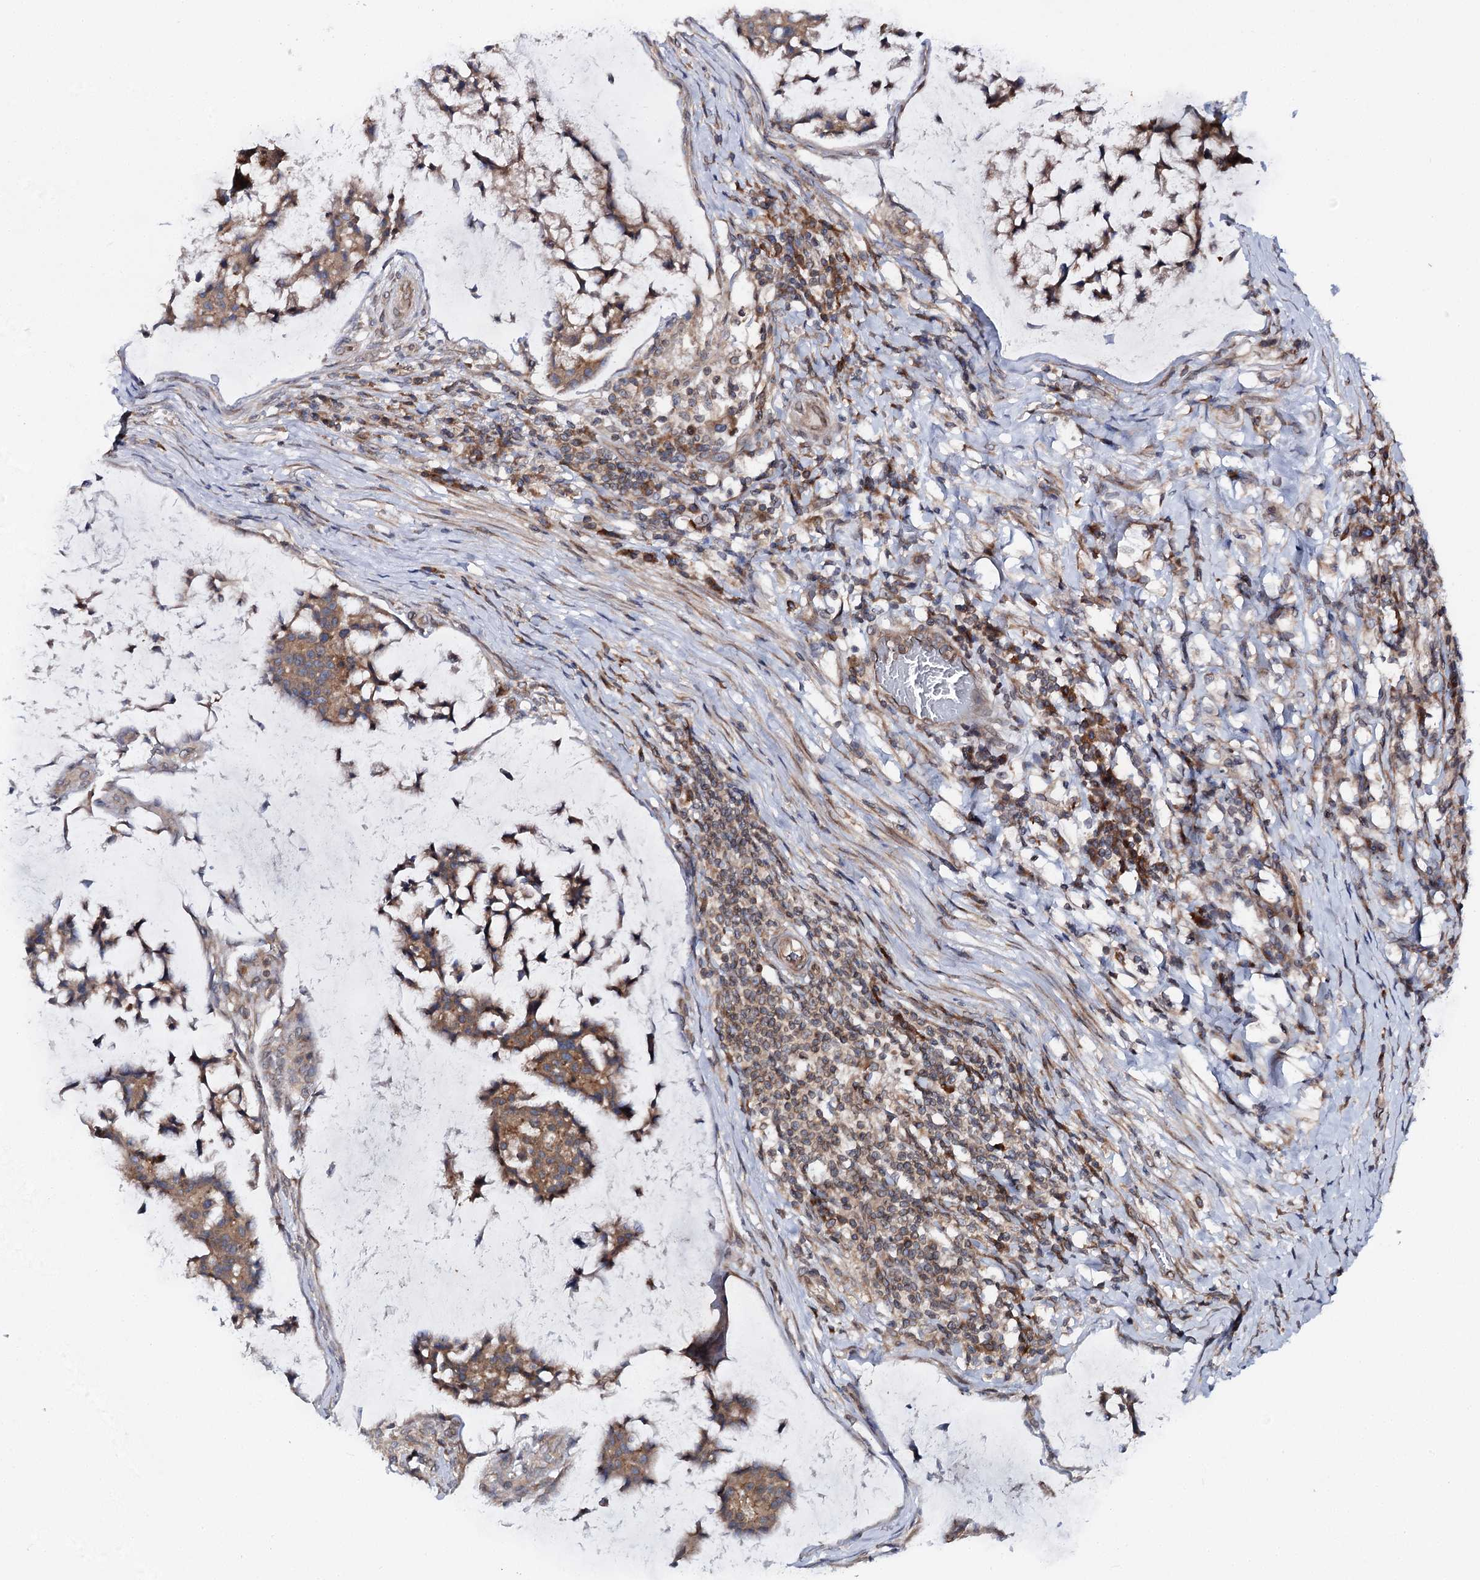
{"staining": {"intensity": "moderate", "quantity": ">75%", "location": "cytoplasmic/membranous"}, "tissue": "stomach cancer", "cell_type": "Tumor cells", "image_type": "cancer", "snomed": [{"axis": "morphology", "description": "Adenocarcinoma, NOS"}, {"axis": "topography", "description": "Stomach, lower"}], "caption": "Immunohistochemistry (IHC) (DAB) staining of stomach cancer exhibits moderate cytoplasmic/membranous protein staining in about >75% of tumor cells. (DAB IHC, brown staining for protein, blue staining for nuclei).", "gene": "FGFR1OP2", "patient": {"sex": "male", "age": 67}}